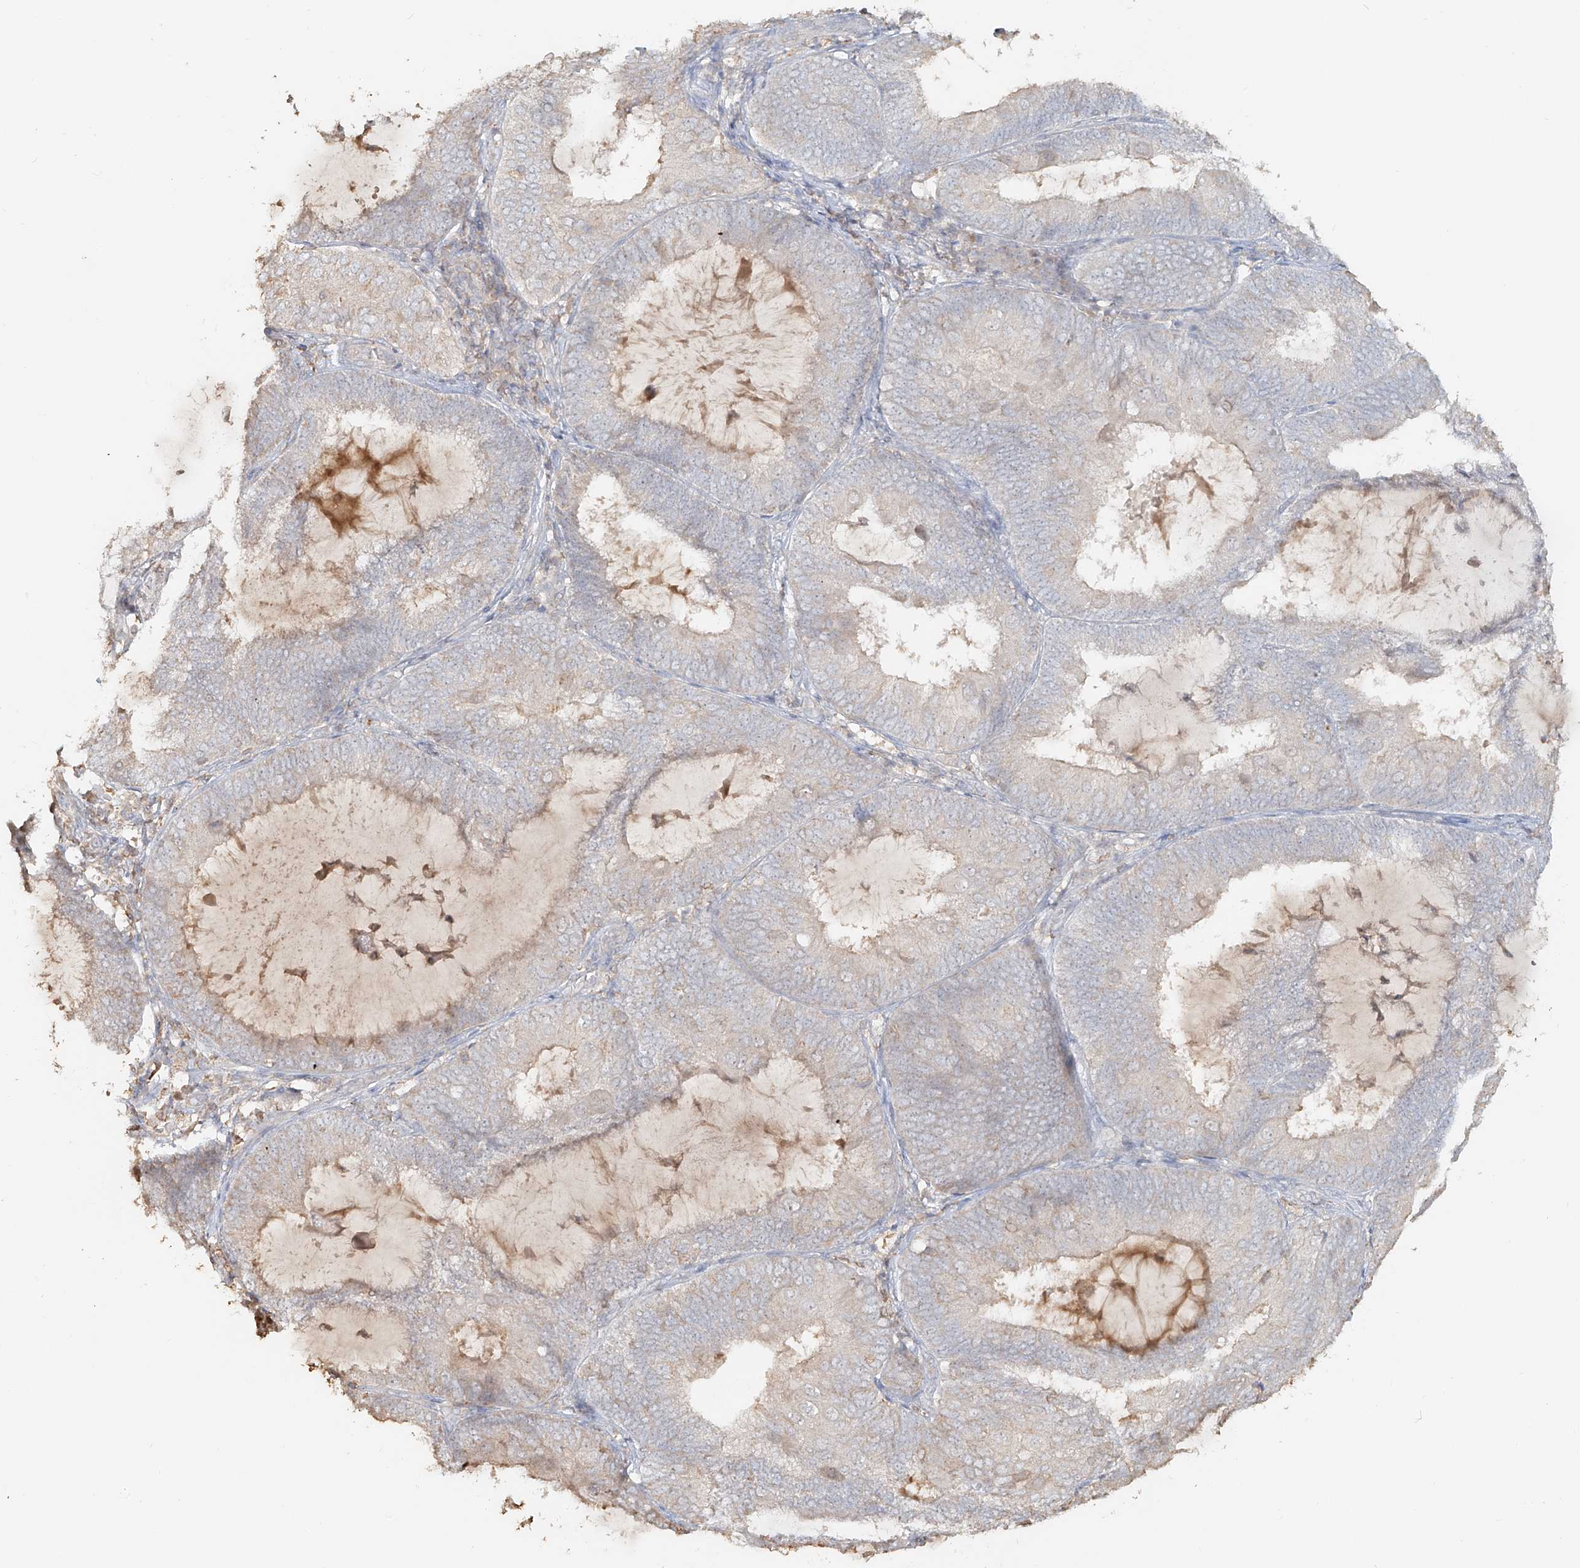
{"staining": {"intensity": "negative", "quantity": "none", "location": "none"}, "tissue": "endometrial cancer", "cell_type": "Tumor cells", "image_type": "cancer", "snomed": [{"axis": "morphology", "description": "Adenocarcinoma, NOS"}, {"axis": "topography", "description": "Endometrium"}], "caption": "An immunohistochemistry histopathology image of endometrial cancer is shown. There is no staining in tumor cells of endometrial cancer.", "gene": "NPHS1", "patient": {"sex": "female", "age": 81}}